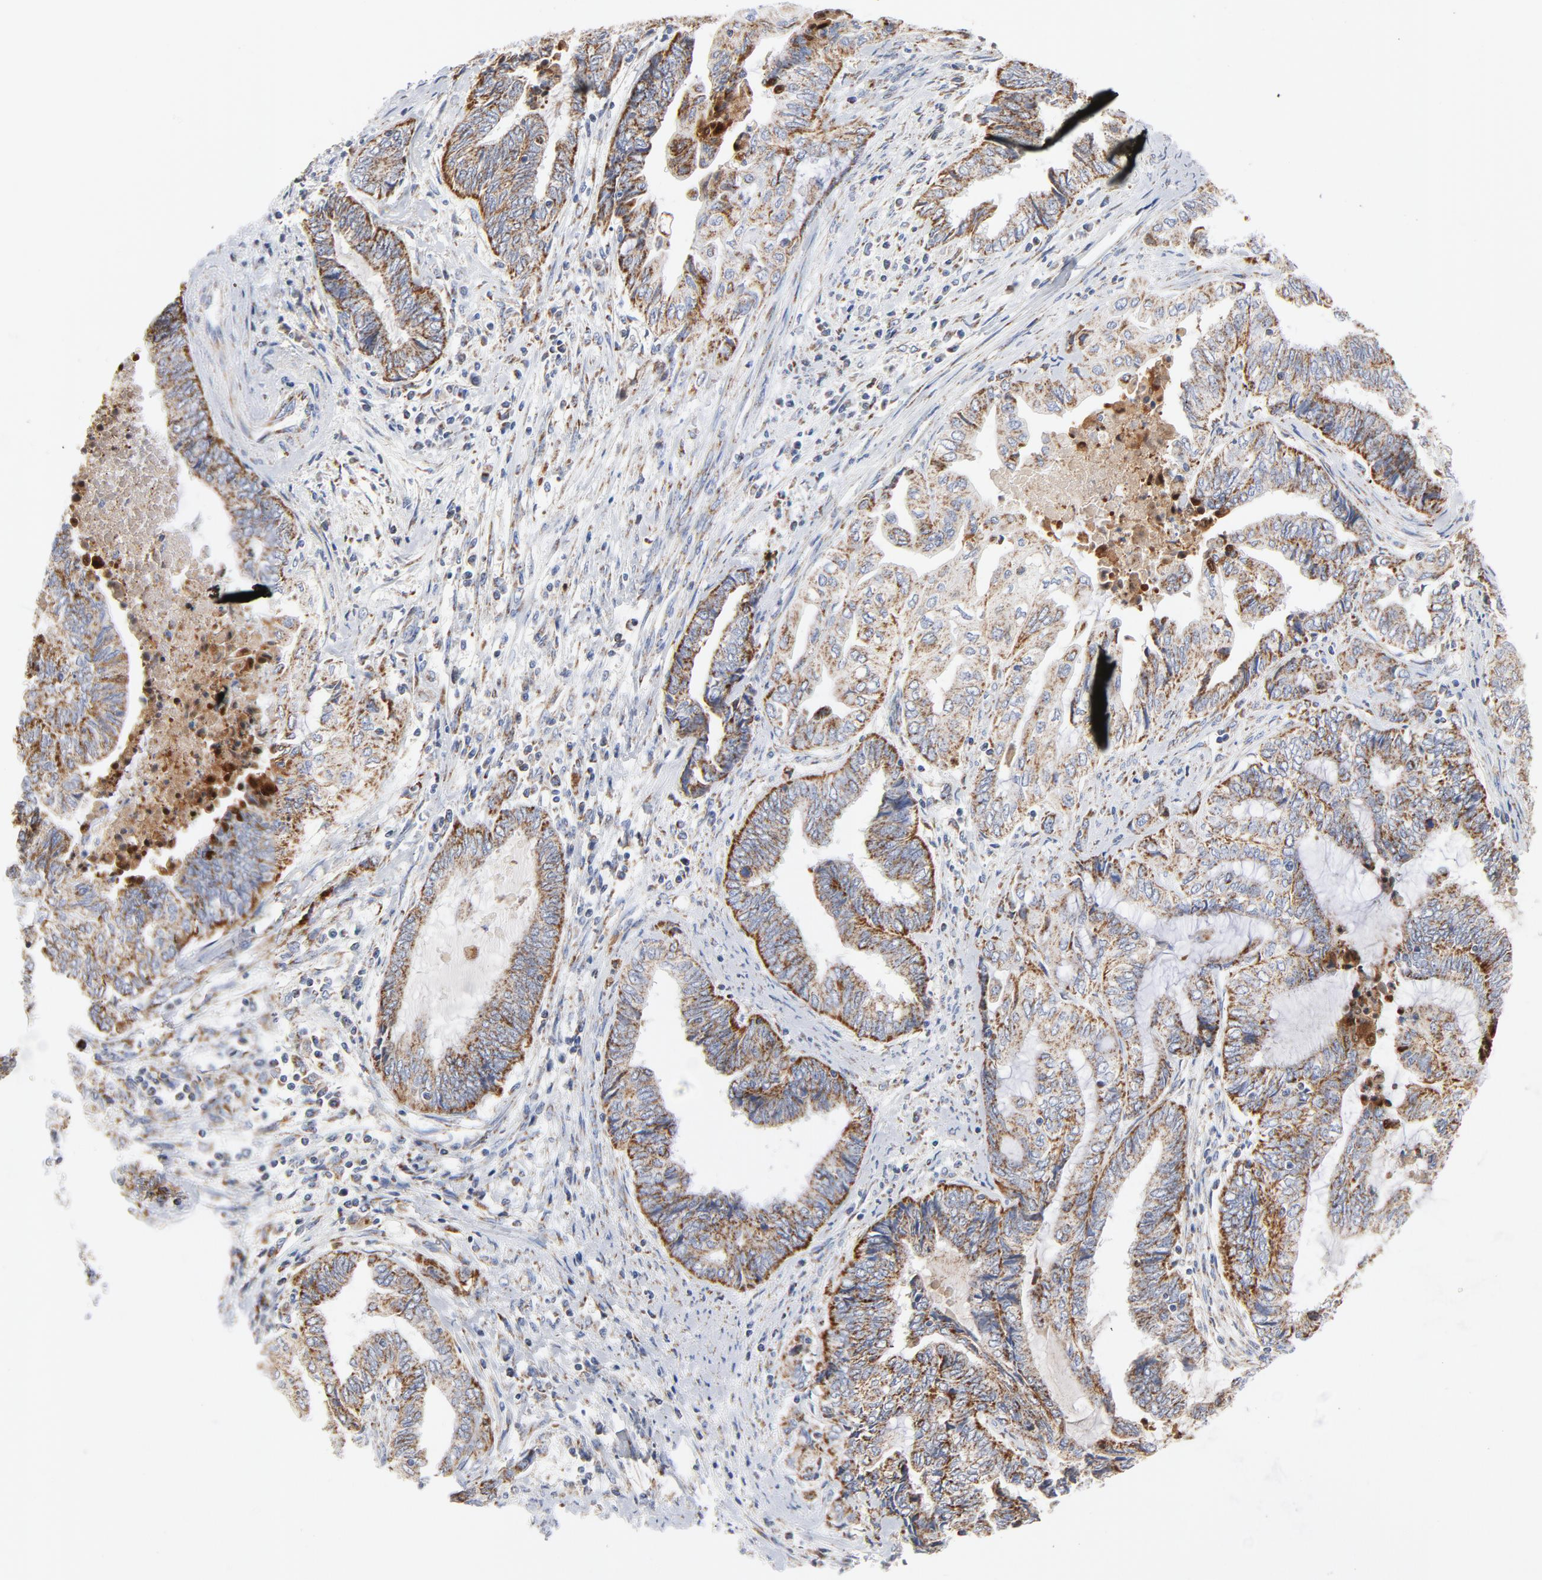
{"staining": {"intensity": "strong", "quantity": ">75%", "location": "cytoplasmic/membranous"}, "tissue": "endometrial cancer", "cell_type": "Tumor cells", "image_type": "cancer", "snomed": [{"axis": "morphology", "description": "Adenocarcinoma, NOS"}, {"axis": "topography", "description": "Uterus"}, {"axis": "topography", "description": "Endometrium"}], "caption": "There is high levels of strong cytoplasmic/membranous positivity in tumor cells of endometrial cancer, as demonstrated by immunohistochemical staining (brown color).", "gene": "DIABLO", "patient": {"sex": "female", "age": 70}}